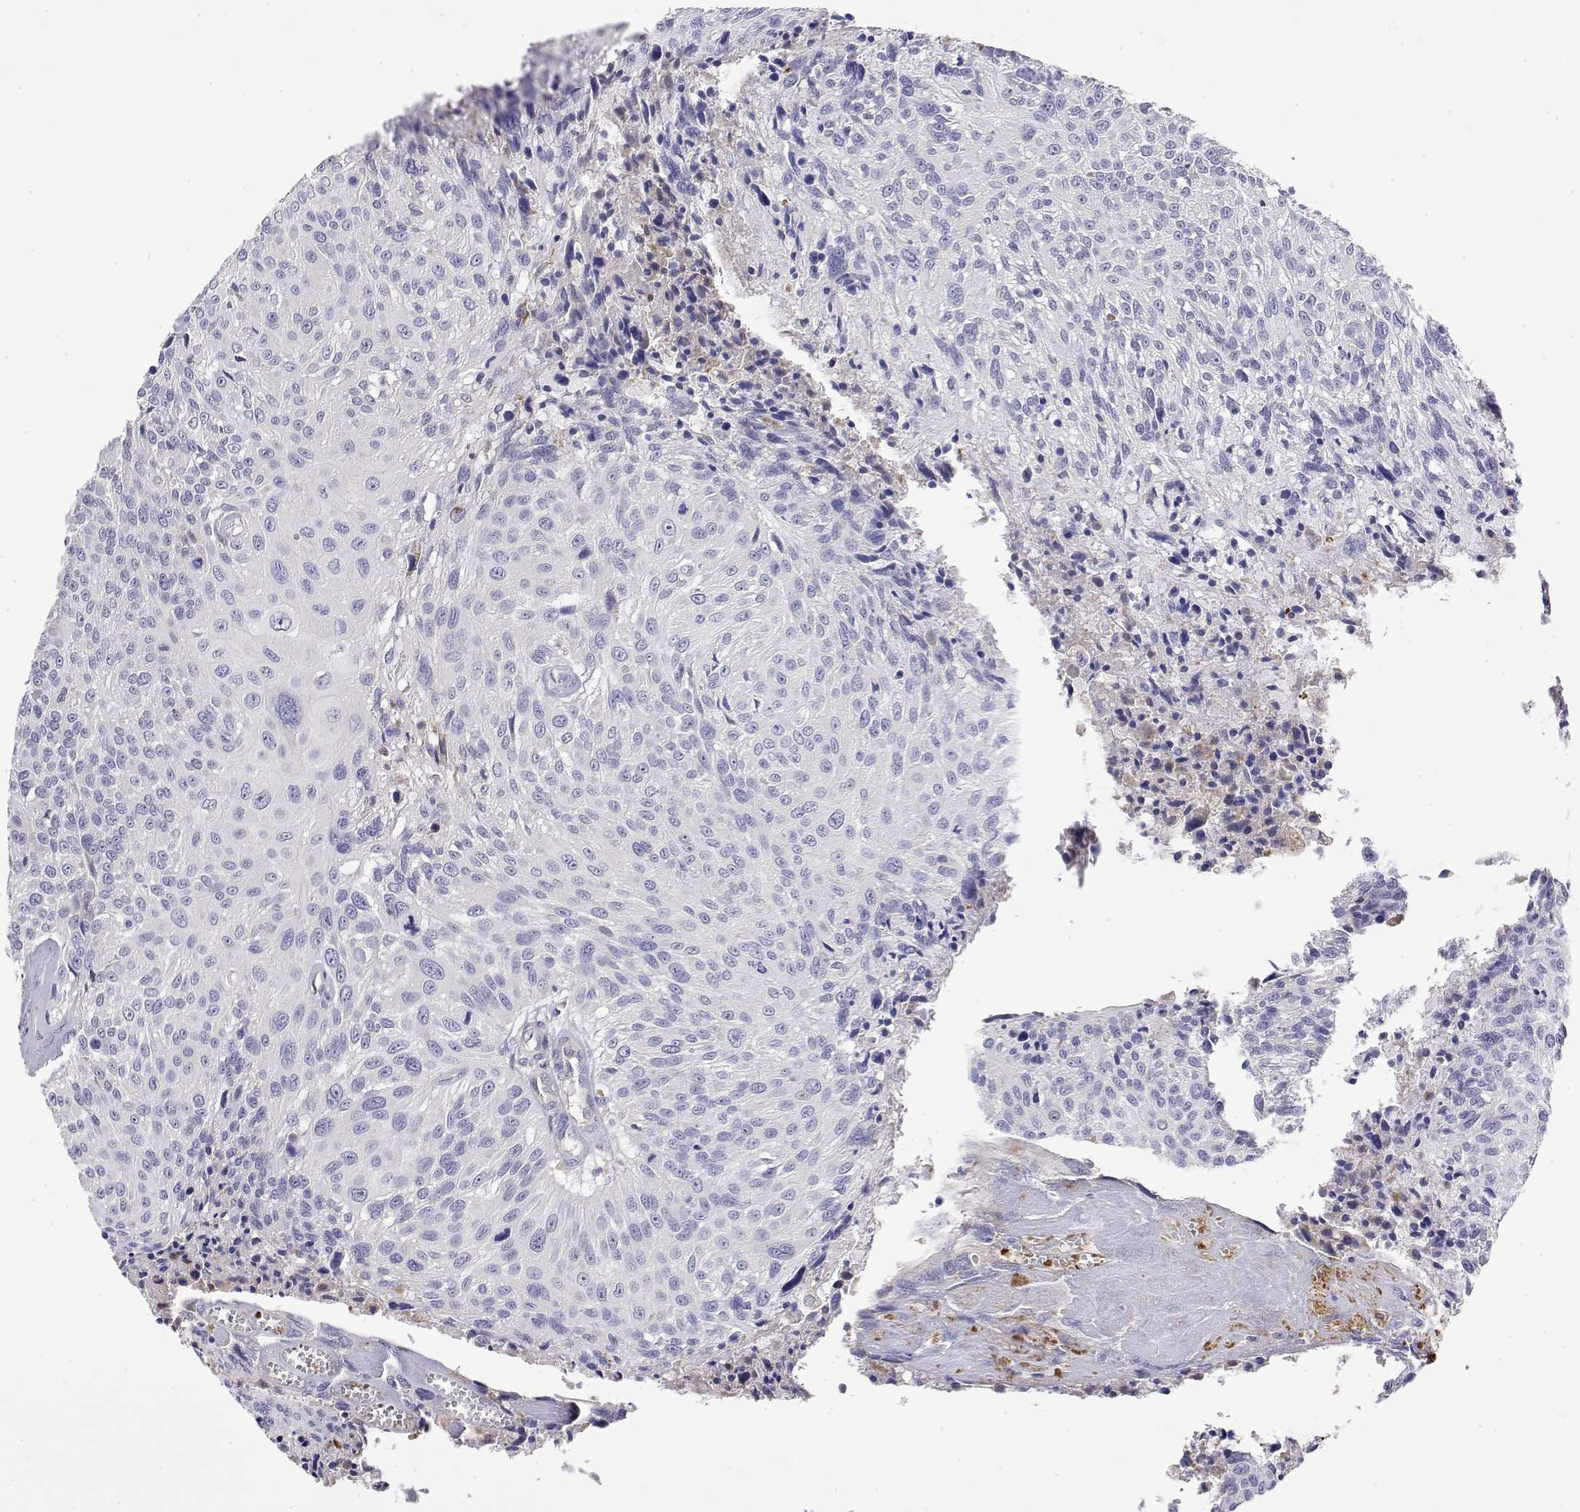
{"staining": {"intensity": "negative", "quantity": "none", "location": "none"}, "tissue": "urothelial cancer", "cell_type": "Tumor cells", "image_type": "cancer", "snomed": [{"axis": "morphology", "description": "Urothelial carcinoma, NOS"}, {"axis": "topography", "description": "Urinary bladder"}], "caption": "Immunohistochemistry of human urothelial cancer reveals no positivity in tumor cells.", "gene": "GGACT", "patient": {"sex": "male", "age": 55}}